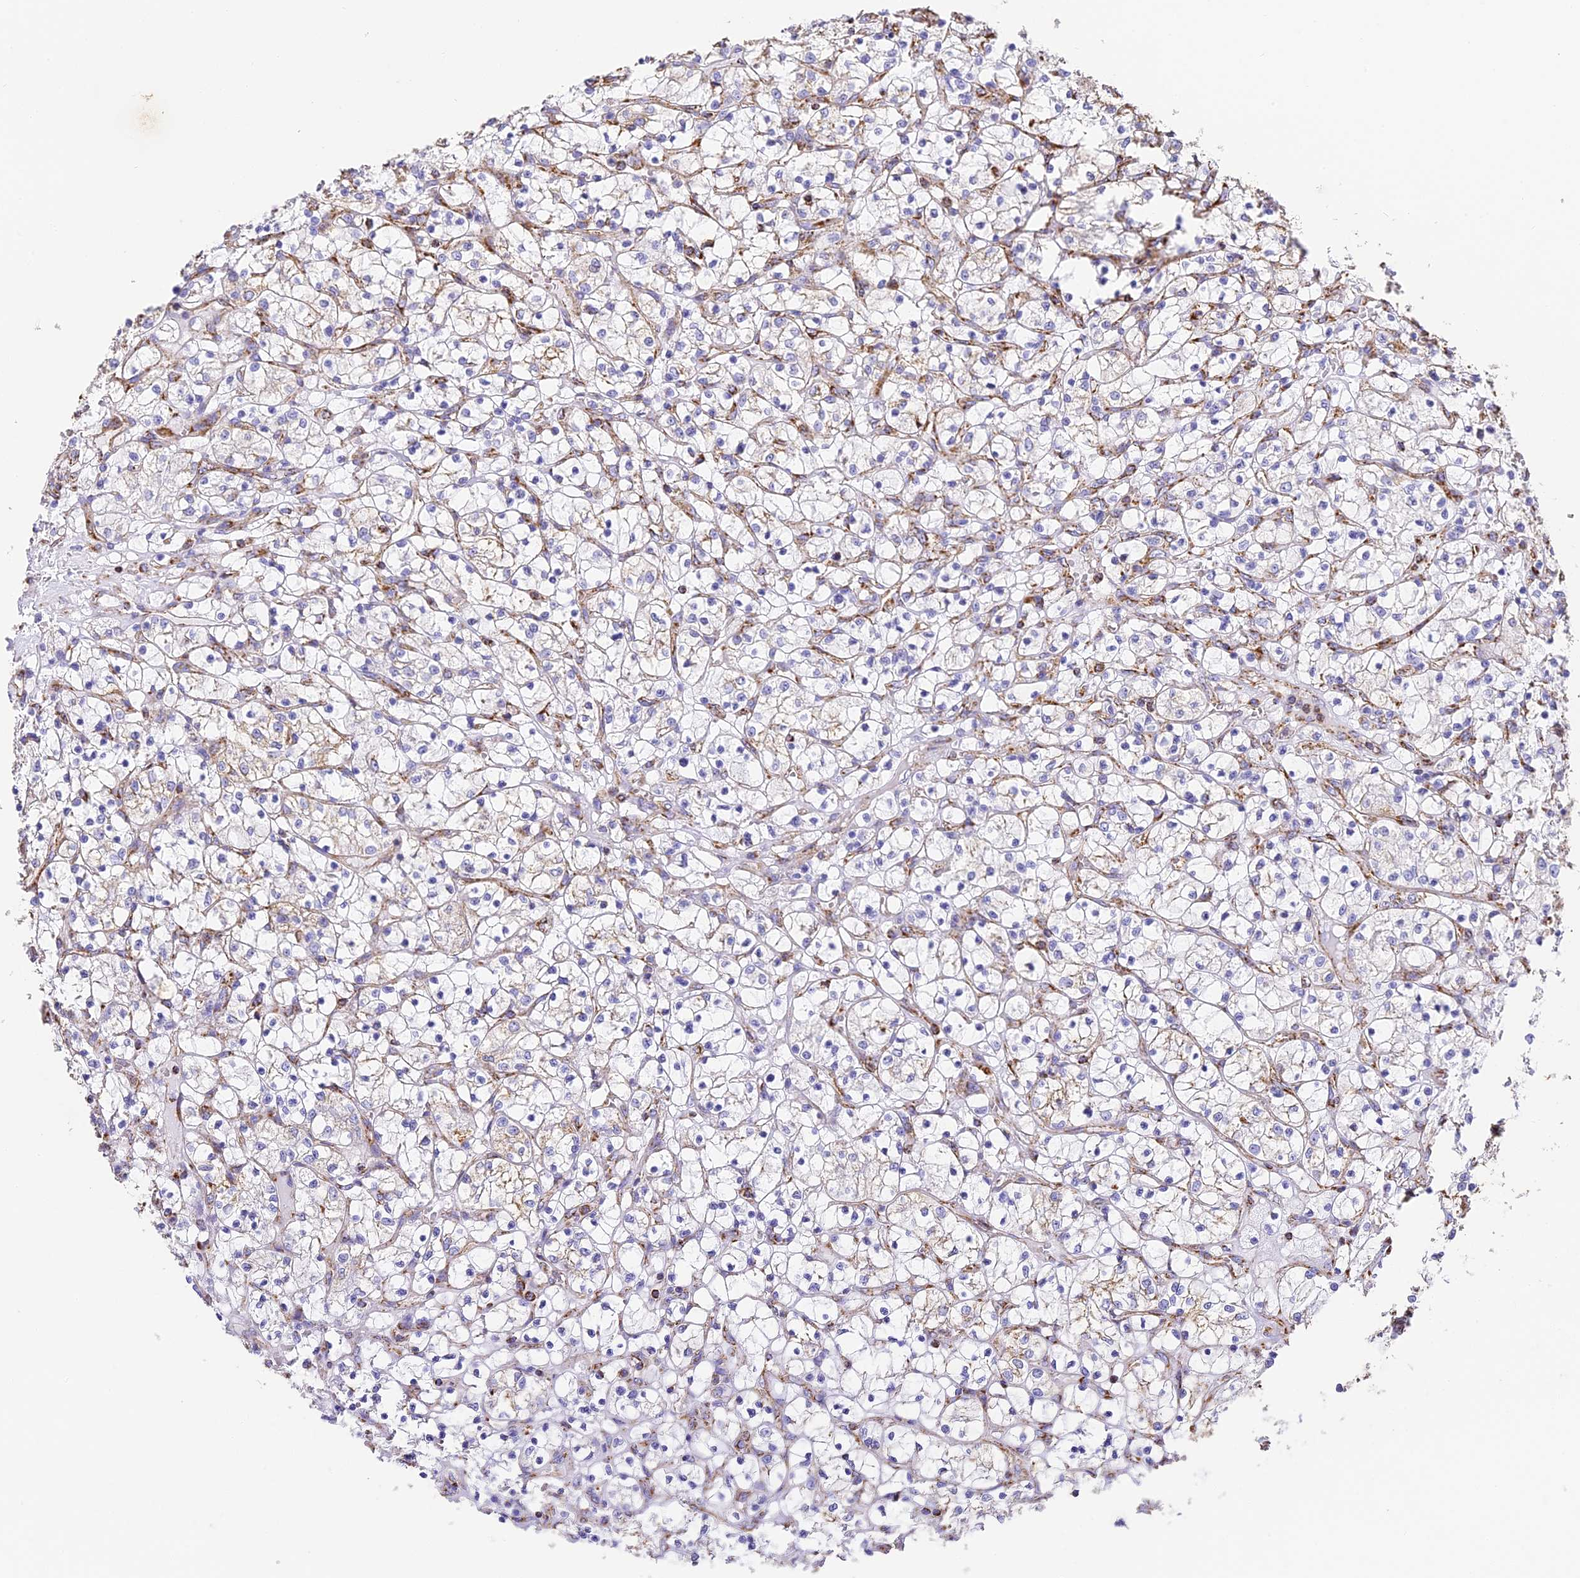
{"staining": {"intensity": "weak", "quantity": "<25%", "location": "cytoplasmic/membranous"}, "tissue": "renal cancer", "cell_type": "Tumor cells", "image_type": "cancer", "snomed": [{"axis": "morphology", "description": "Adenocarcinoma, NOS"}, {"axis": "topography", "description": "Kidney"}], "caption": "DAB immunohistochemical staining of human adenocarcinoma (renal) displays no significant staining in tumor cells.", "gene": "COX6C", "patient": {"sex": "female", "age": 69}}